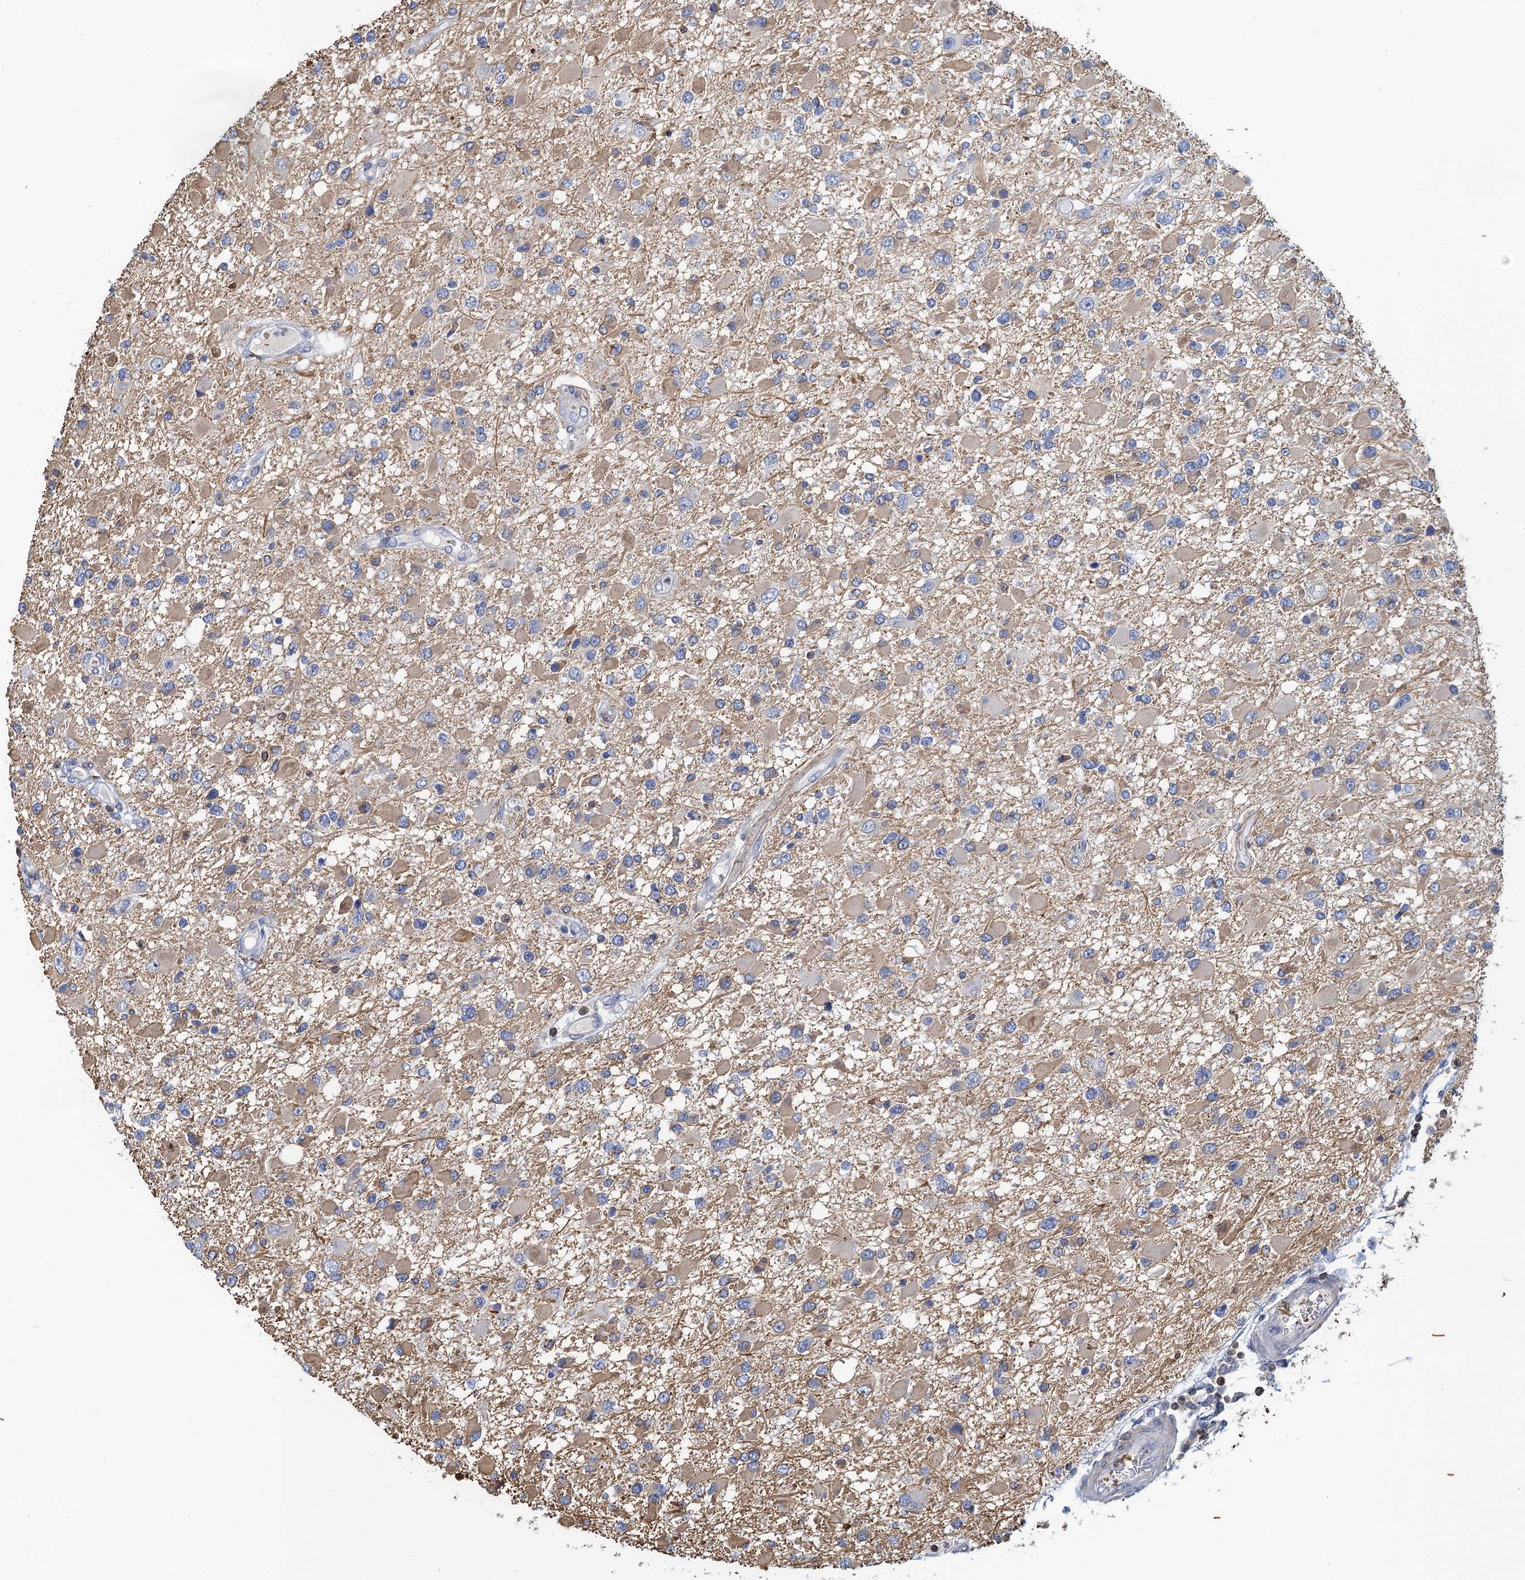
{"staining": {"intensity": "weak", "quantity": "25%-75%", "location": "cytoplasmic/membranous"}, "tissue": "glioma", "cell_type": "Tumor cells", "image_type": "cancer", "snomed": [{"axis": "morphology", "description": "Glioma, malignant, High grade"}, {"axis": "topography", "description": "Brain"}], "caption": "Weak cytoplasmic/membranous protein expression is identified in approximately 25%-75% of tumor cells in malignant glioma (high-grade).", "gene": "TRAF3IP3", "patient": {"sex": "male", "age": 53}}